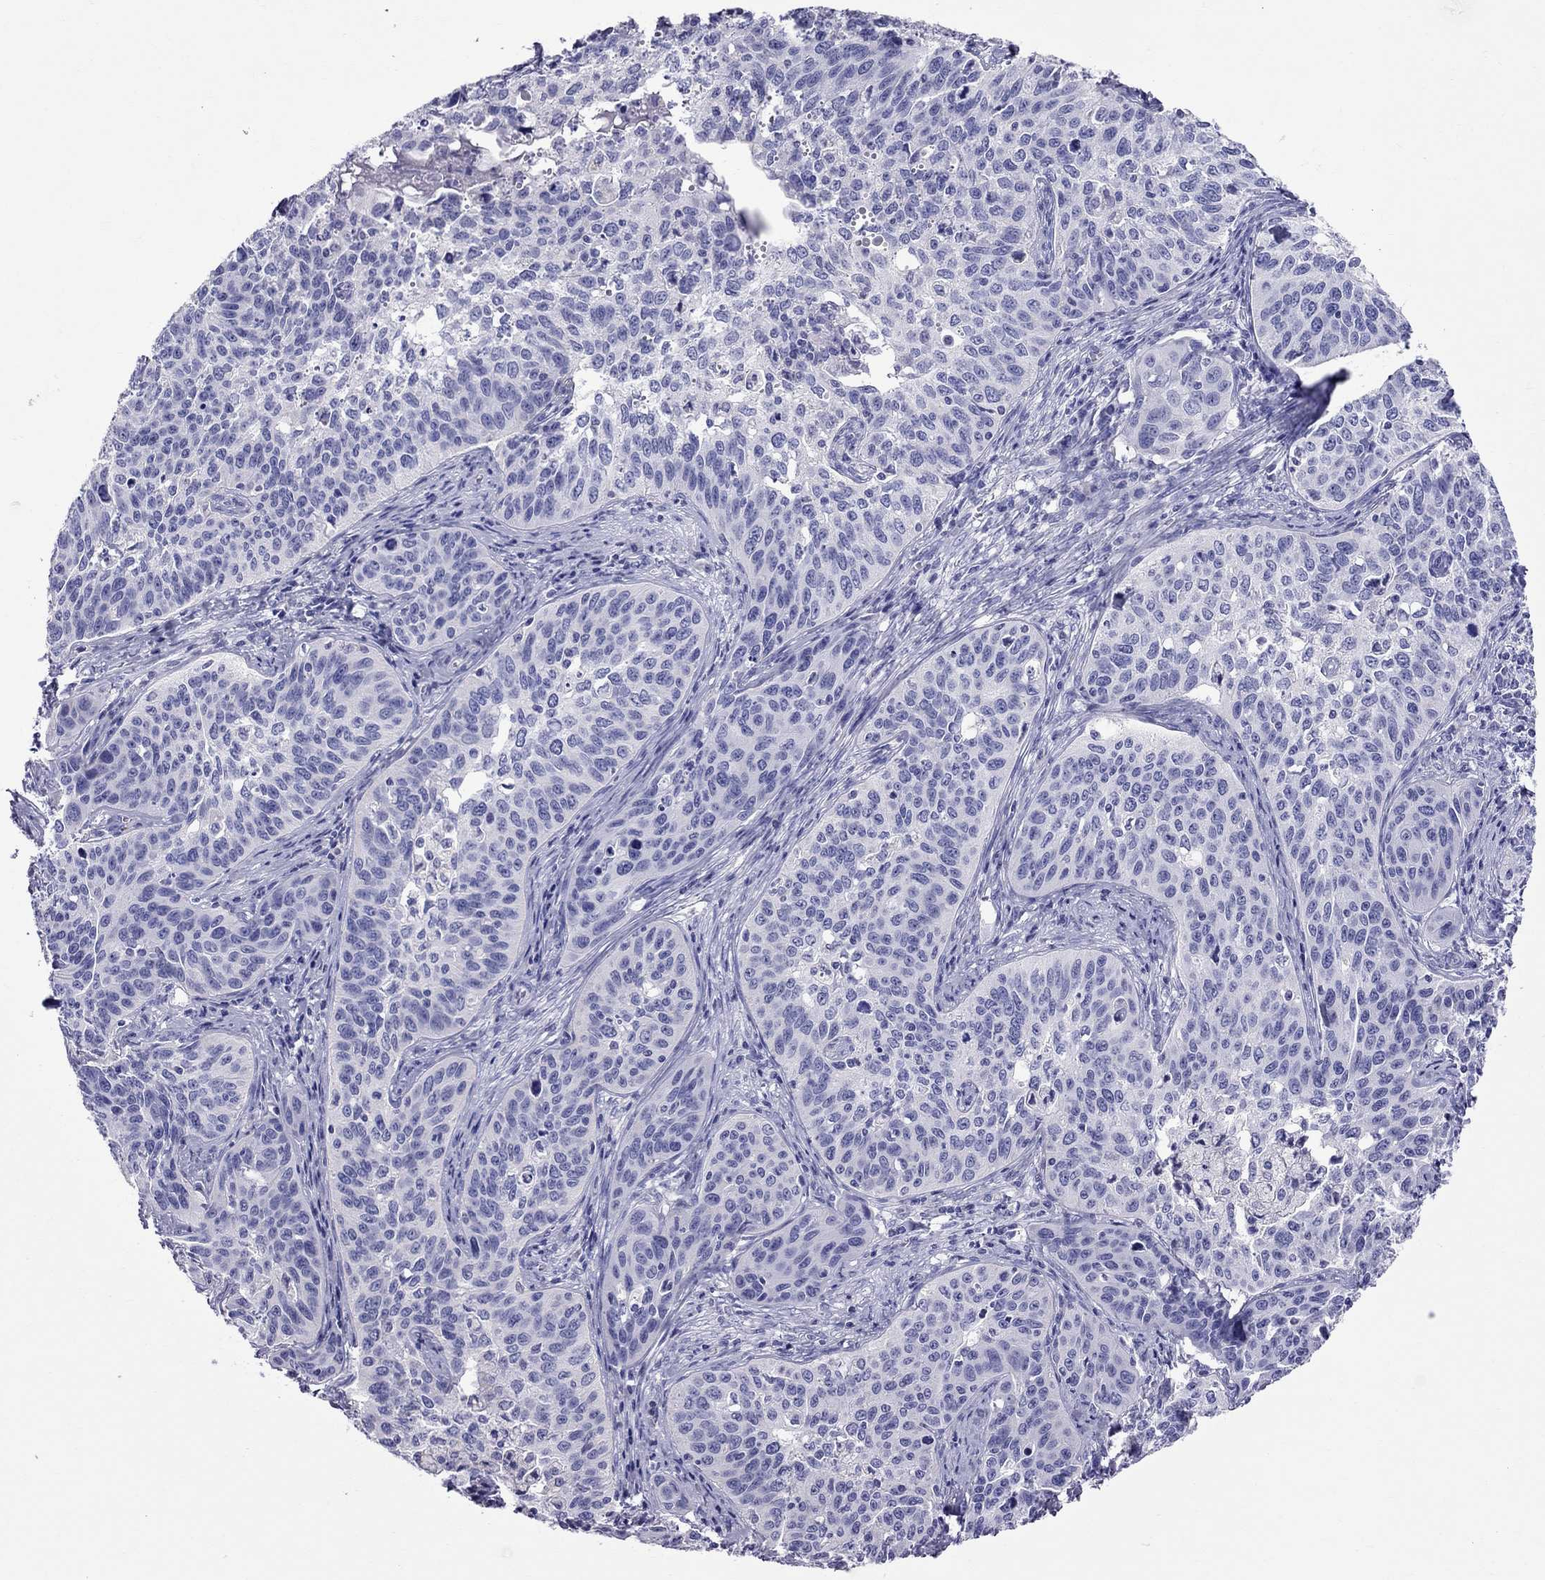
{"staining": {"intensity": "negative", "quantity": "none", "location": "none"}, "tissue": "cervical cancer", "cell_type": "Tumor cells", "image_type": "cancer", "snomed": [{"axis": "morphology", "description": "Squamous cell carcinoma, NOS"}, {"axis": "topography", "description": "Cervix"}], "caption": "Tumor cells show no significant expression in cervical cancer (squamous cell carcinoma). Brightfield microscopy of immunohistochemistry stained with DAB (brown) and hematoxylin (blue), captured at high magnification.", "gene": "TTLL13", "patient": {"sex": "female", "age": 31}}